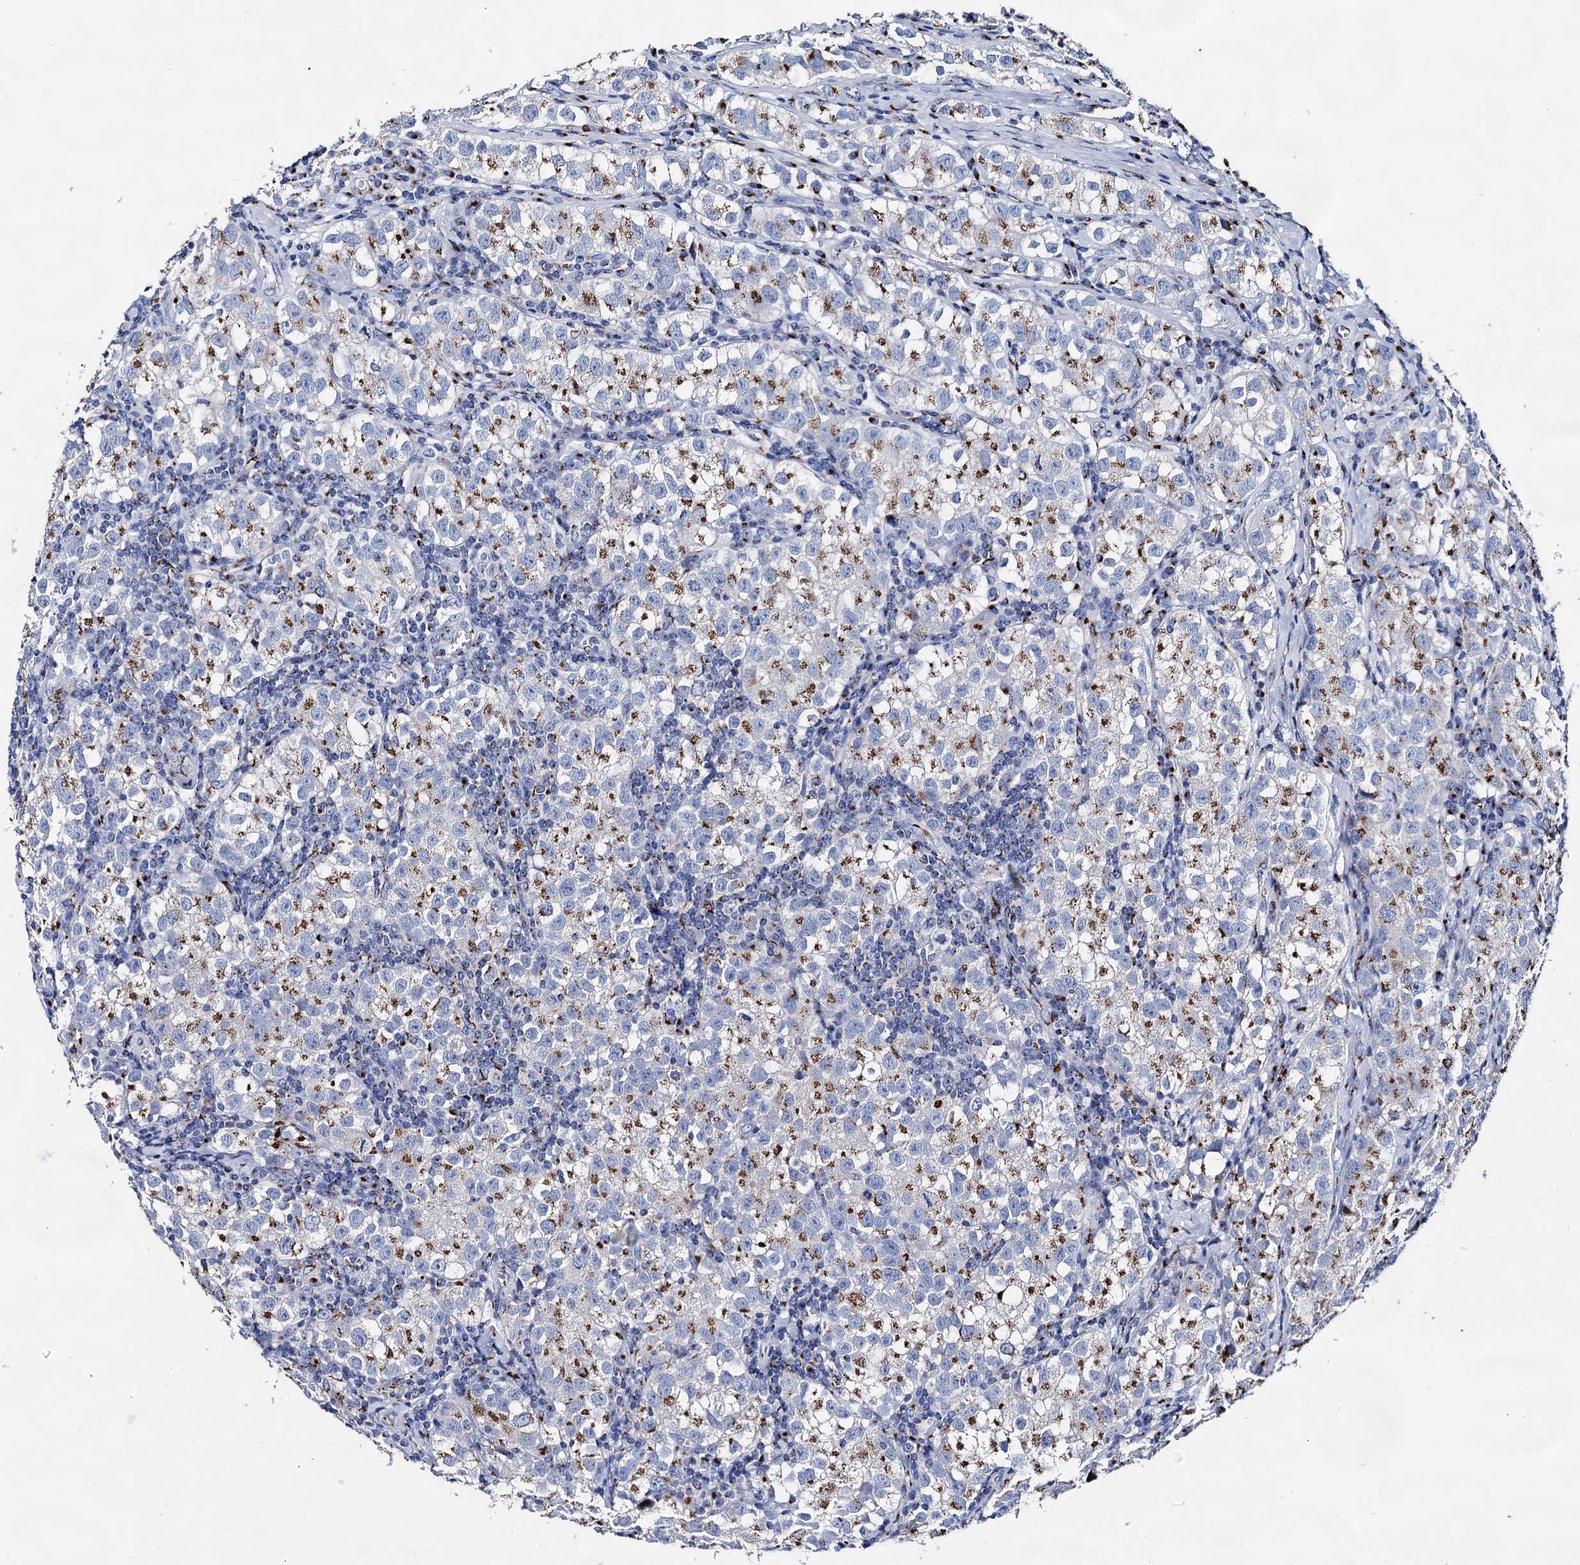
{"staining": {"intensity": "strong", "quantity": "25%-75%", "location": "cytoplasmic/membranous"}, "tissue": "testis cancer", "cell_type": "Tumor cells", "image_type": "cancer", "snomed": [{"axis": "morphology", "description": "Seminoma, NOS"}, {"axis": "morphology", "description": "Carcinoma, Embryonal, NOS"}, {"axis": "topography", "description": "Testis"}], "caption": "Strong cytoplasmic/membranous expression for a protein is seen in approximately 25%-75% of tumor cells of seminoma (testis) using IHC.", "gene": "TM9SF3", "patient": {"sex": "male", "age": 43}}